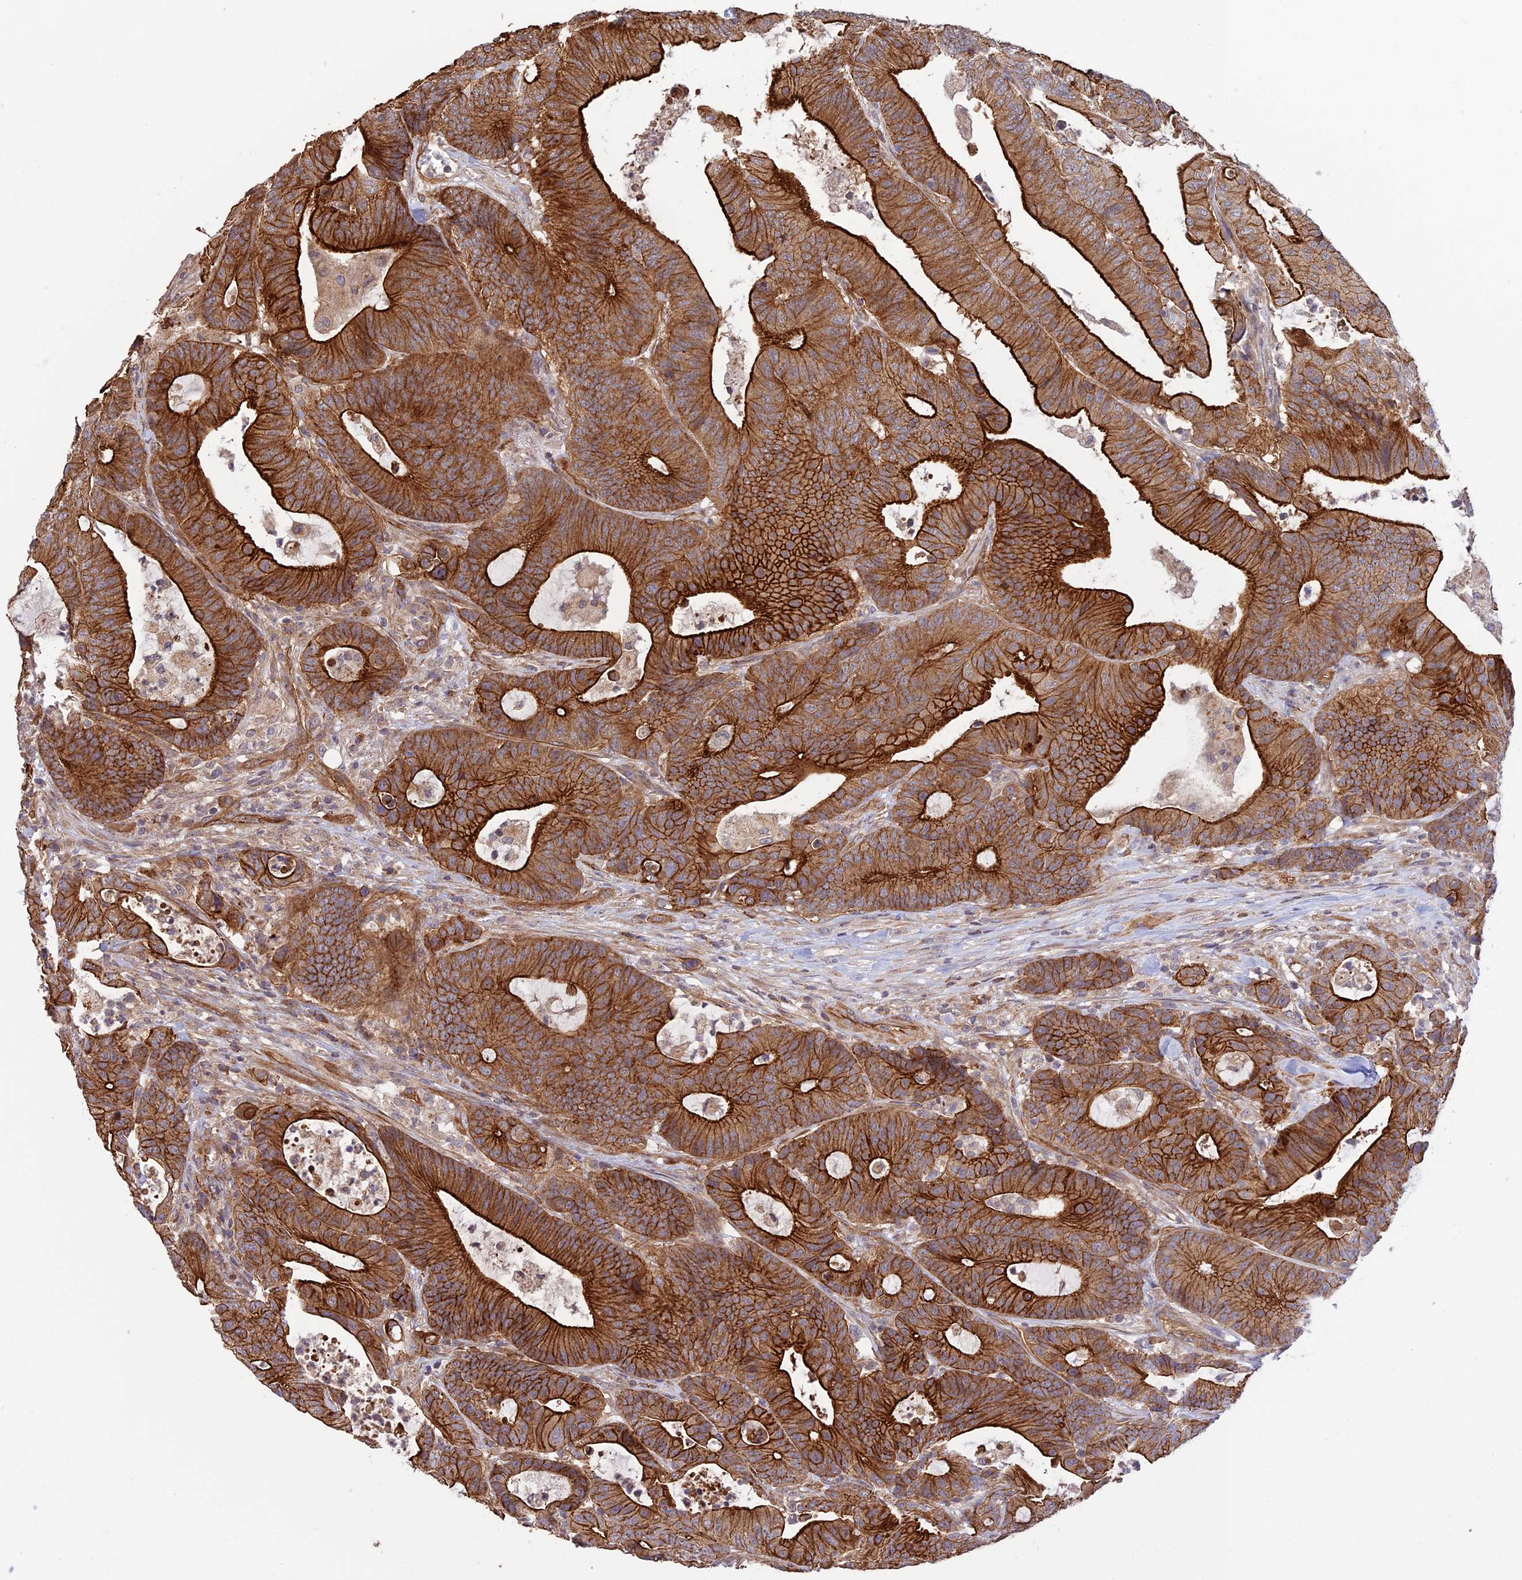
{"staining": {"intensity": "strong", "quantity": ">75%", "location": "cytoplasmic/membranous"}, "tissue": "colorectal cancer", "cell_type": "Tumor cells", "image_type": "cancer", "snomed": [{"axis": "morphology", "description": "Adenocarcinoma, NOS"}, {"axis": "topography", "description": "Colon"}], "caption": "This is a photomicrograph of immunohistochemistry (IHC) staining of colorectal cancer, which shows strong expression in the cytoplasmic/membranous of tumor cells.", "gene": "HOMER2", "patient": {"sex": "female", "age": 84}}